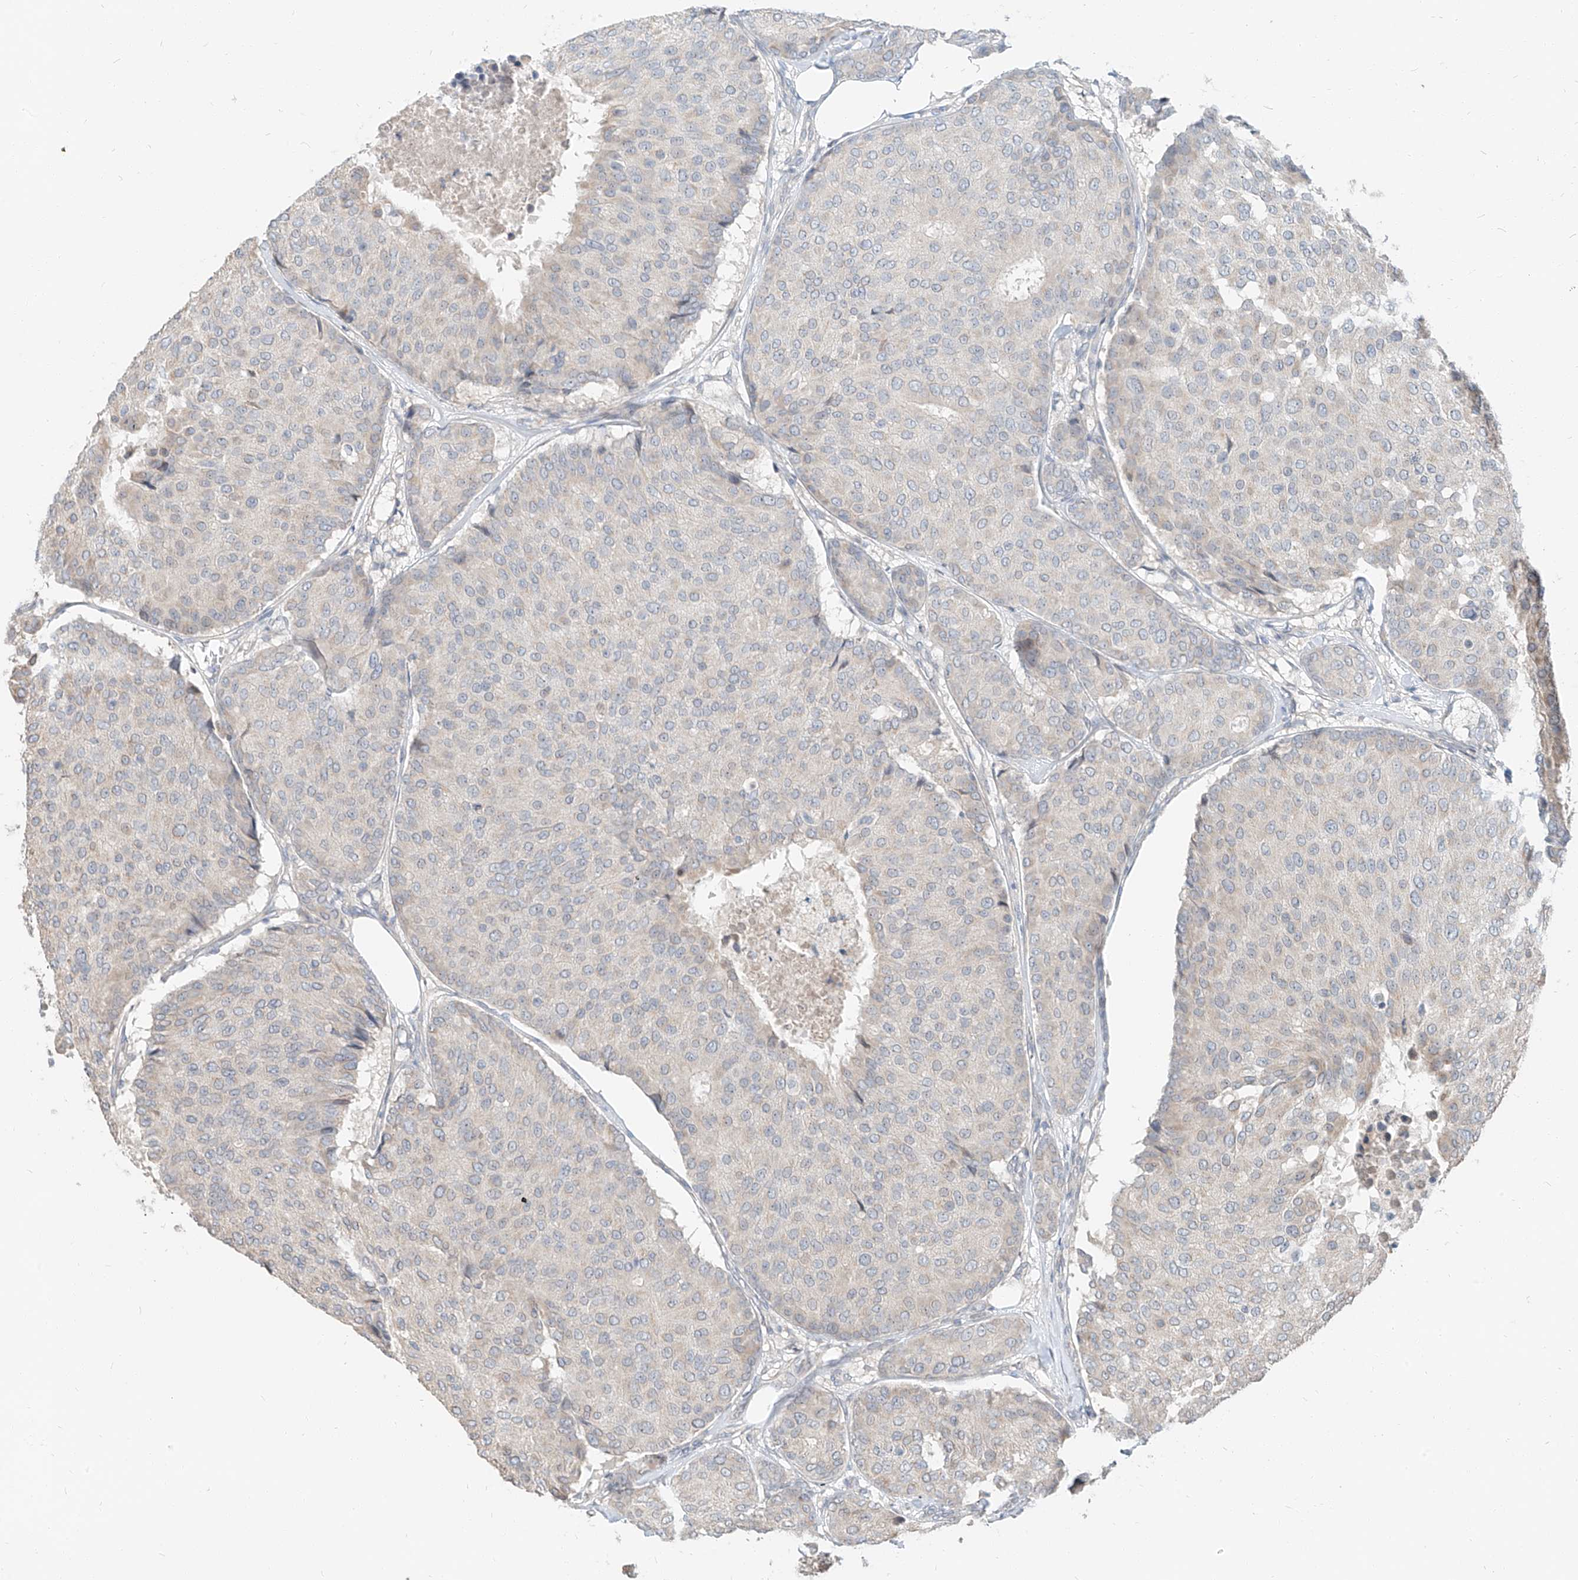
{"staining": {"intensity": "negative", "quantity": "none", "location": "none"}, "tissue": "breast cancer", "cell_type": "Tumor cells", "image_type": "cancer", "snomed": [{"axis": "morphology", "description": "Duct carcinoma"}, {"axis": "topography", "description": "Breast"}], "caption": "Immunohistochemistry (IHC) of human breast cancer (invasive ductal carcinoma) shows no expression in tumor cells. (DAB immunohistochemistry visualized using brightfield microscopy, high magnification).", "gene": "STX19", "patient": {"sex": "female", "age": 75}}